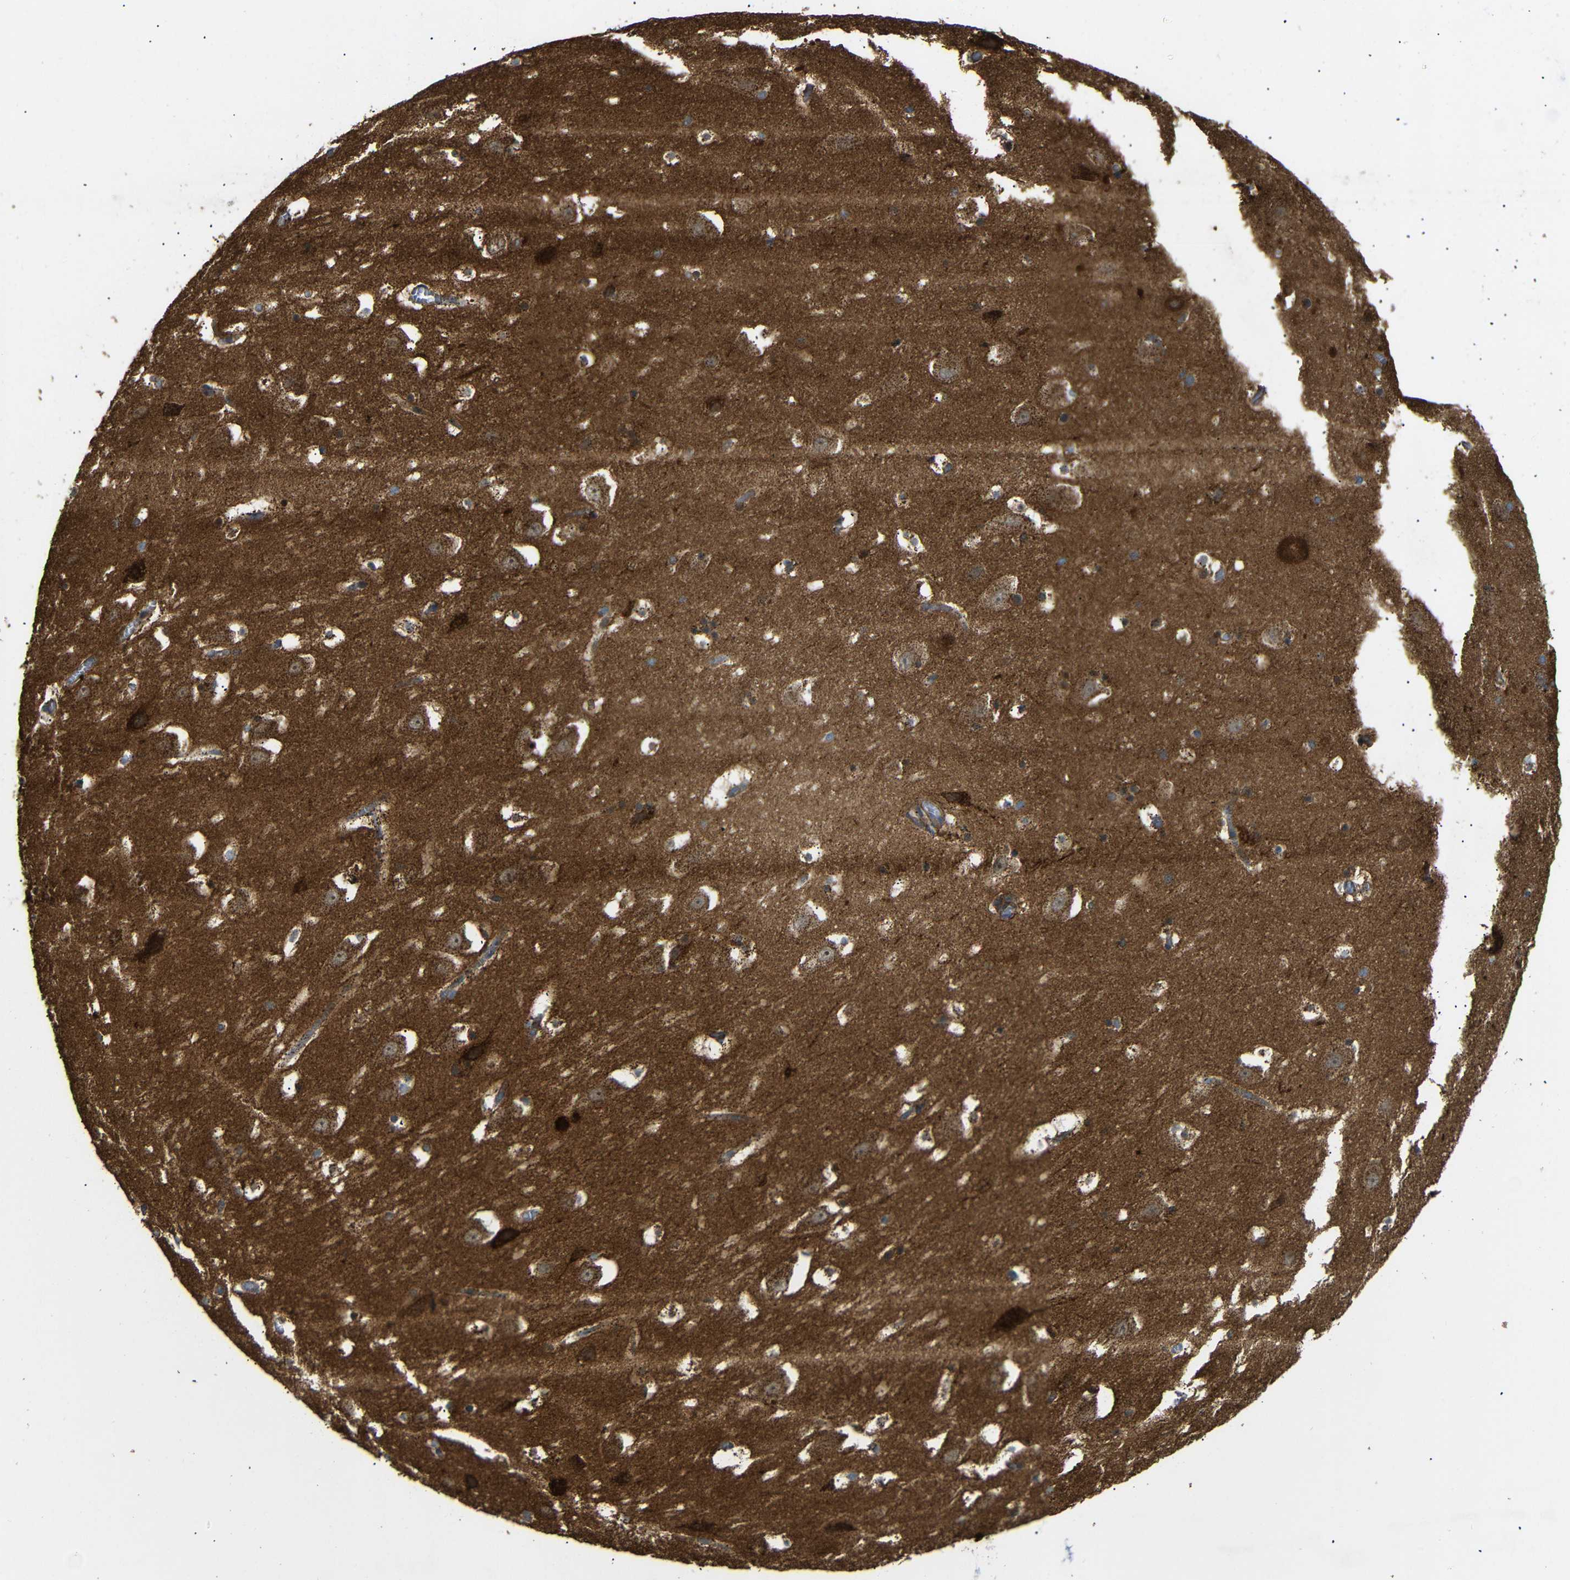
{"staining": {"intensity": "strong", "quantity": ">75%", "location": "cytoplasmic/membranous"}, "tissue": "hippocampus", "cell_type": "Glial cells", "image_type": "normal", "snomed": [{"axis": "morphology", "description": "Normal tissue, NOS"}, {"axis": "topography", "description": "Hippocampus"}], "caption": "An immunohistochemistry (IHC) micrograph of benign tissue is shown. Protein staining in brown shows strong cytoplasmic/membranous positivity in hippocampus within glial cells.", "gene": "KANK4", "patient": {"sex": "male", "age": 45}}